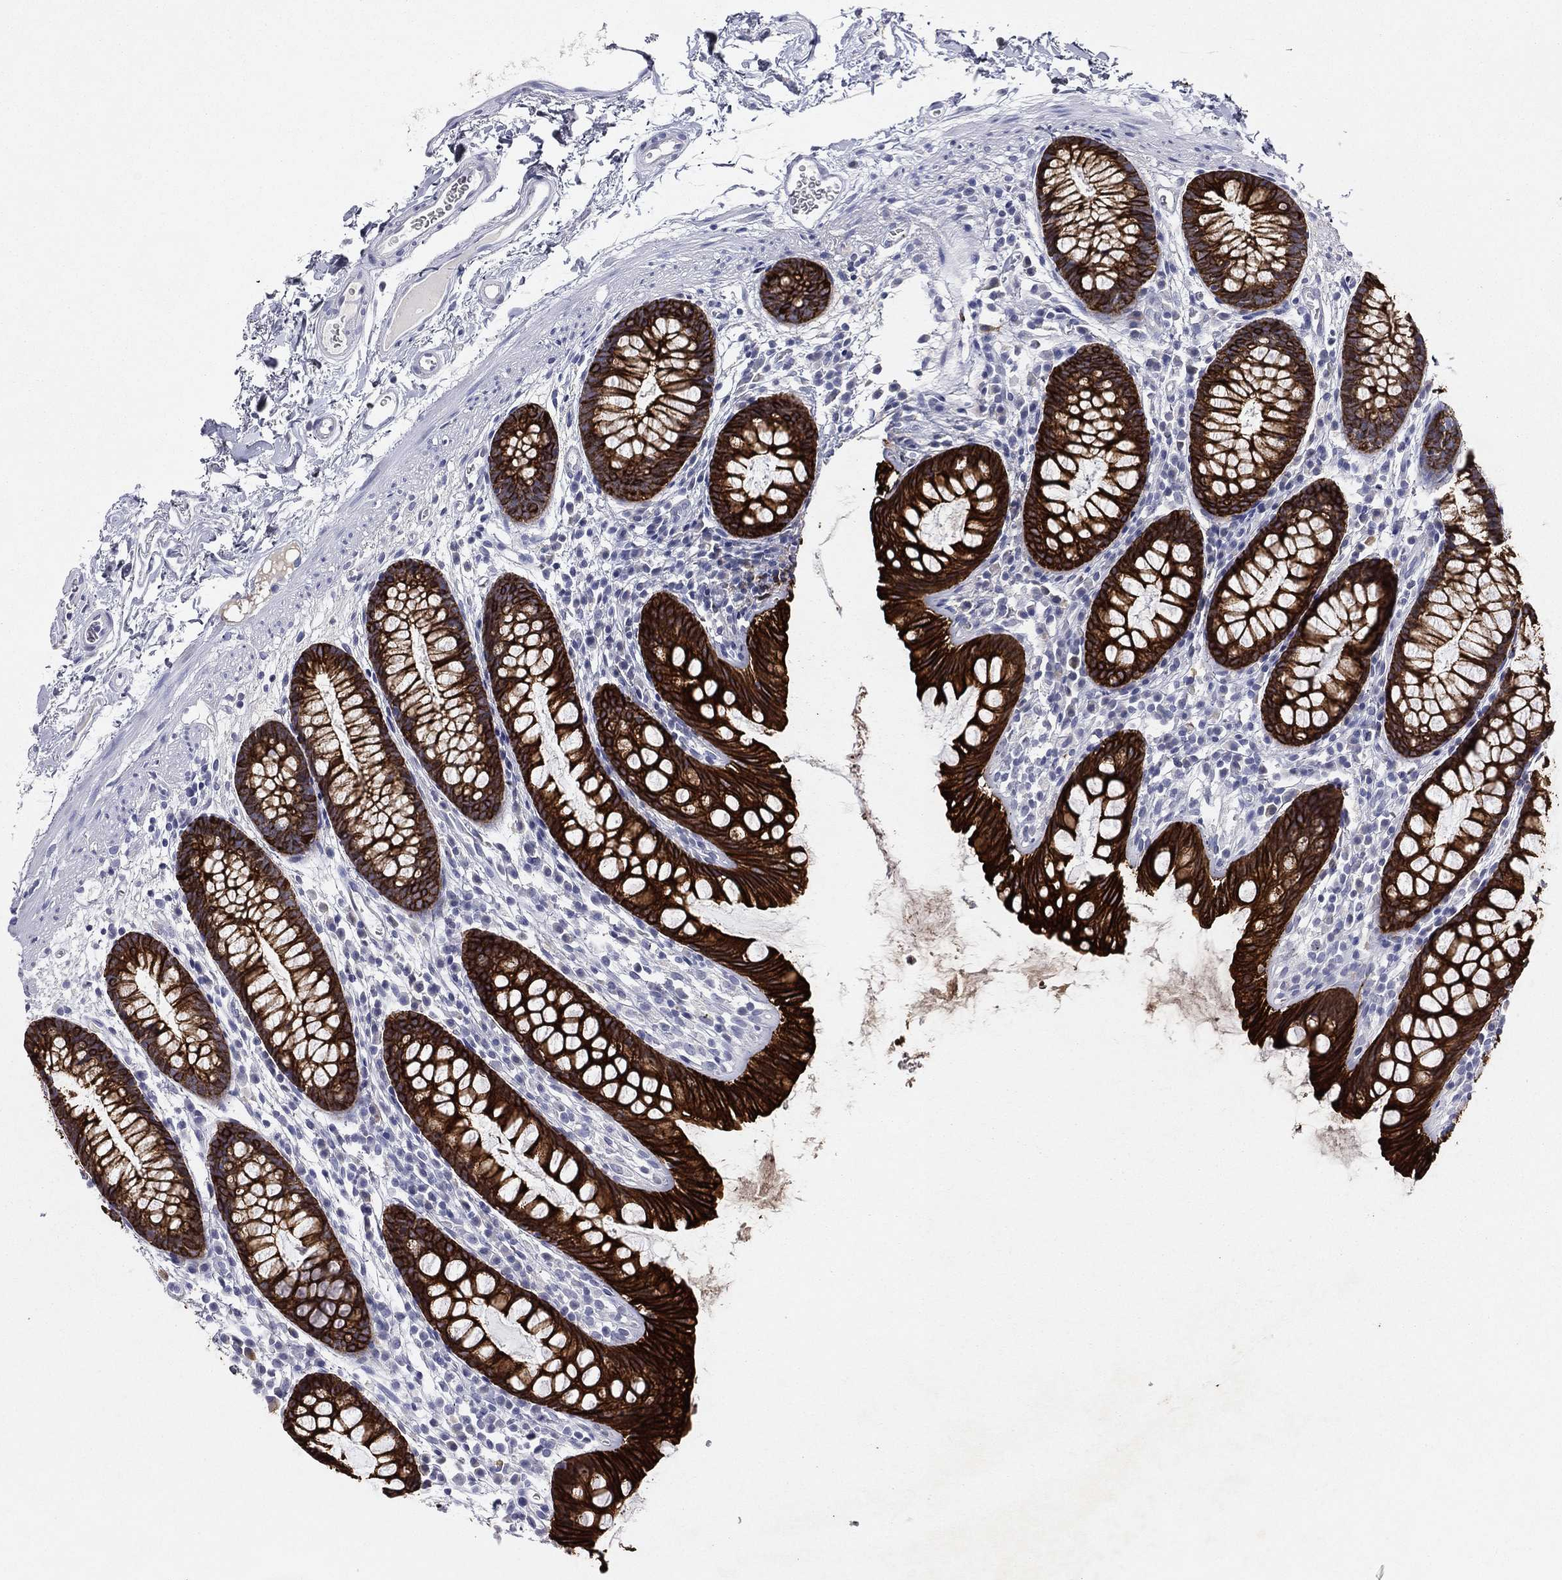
{"staining": {"intensity": "negative", "quantity": "none", "location": "none"}, "tissue": "colon", "cell_type": "Endothelial cells", "image_type": "normal", "snomed": [{"axis": "morphology", "description": "Normal tissue, NOS"}, {"axis": "topography", "description": "Colon"}], "caption": "Endothelial cells show no significant protein expression in unremarkable colon. (Stains: DAB (3,3'-diaminobenzidine) immunohistochemistry with hematoxylin counter stain, Microscopy: brightfield microscopy at high magnification).", "gene": "KRT7", "patient": {"sex": "male", "age": 76}}